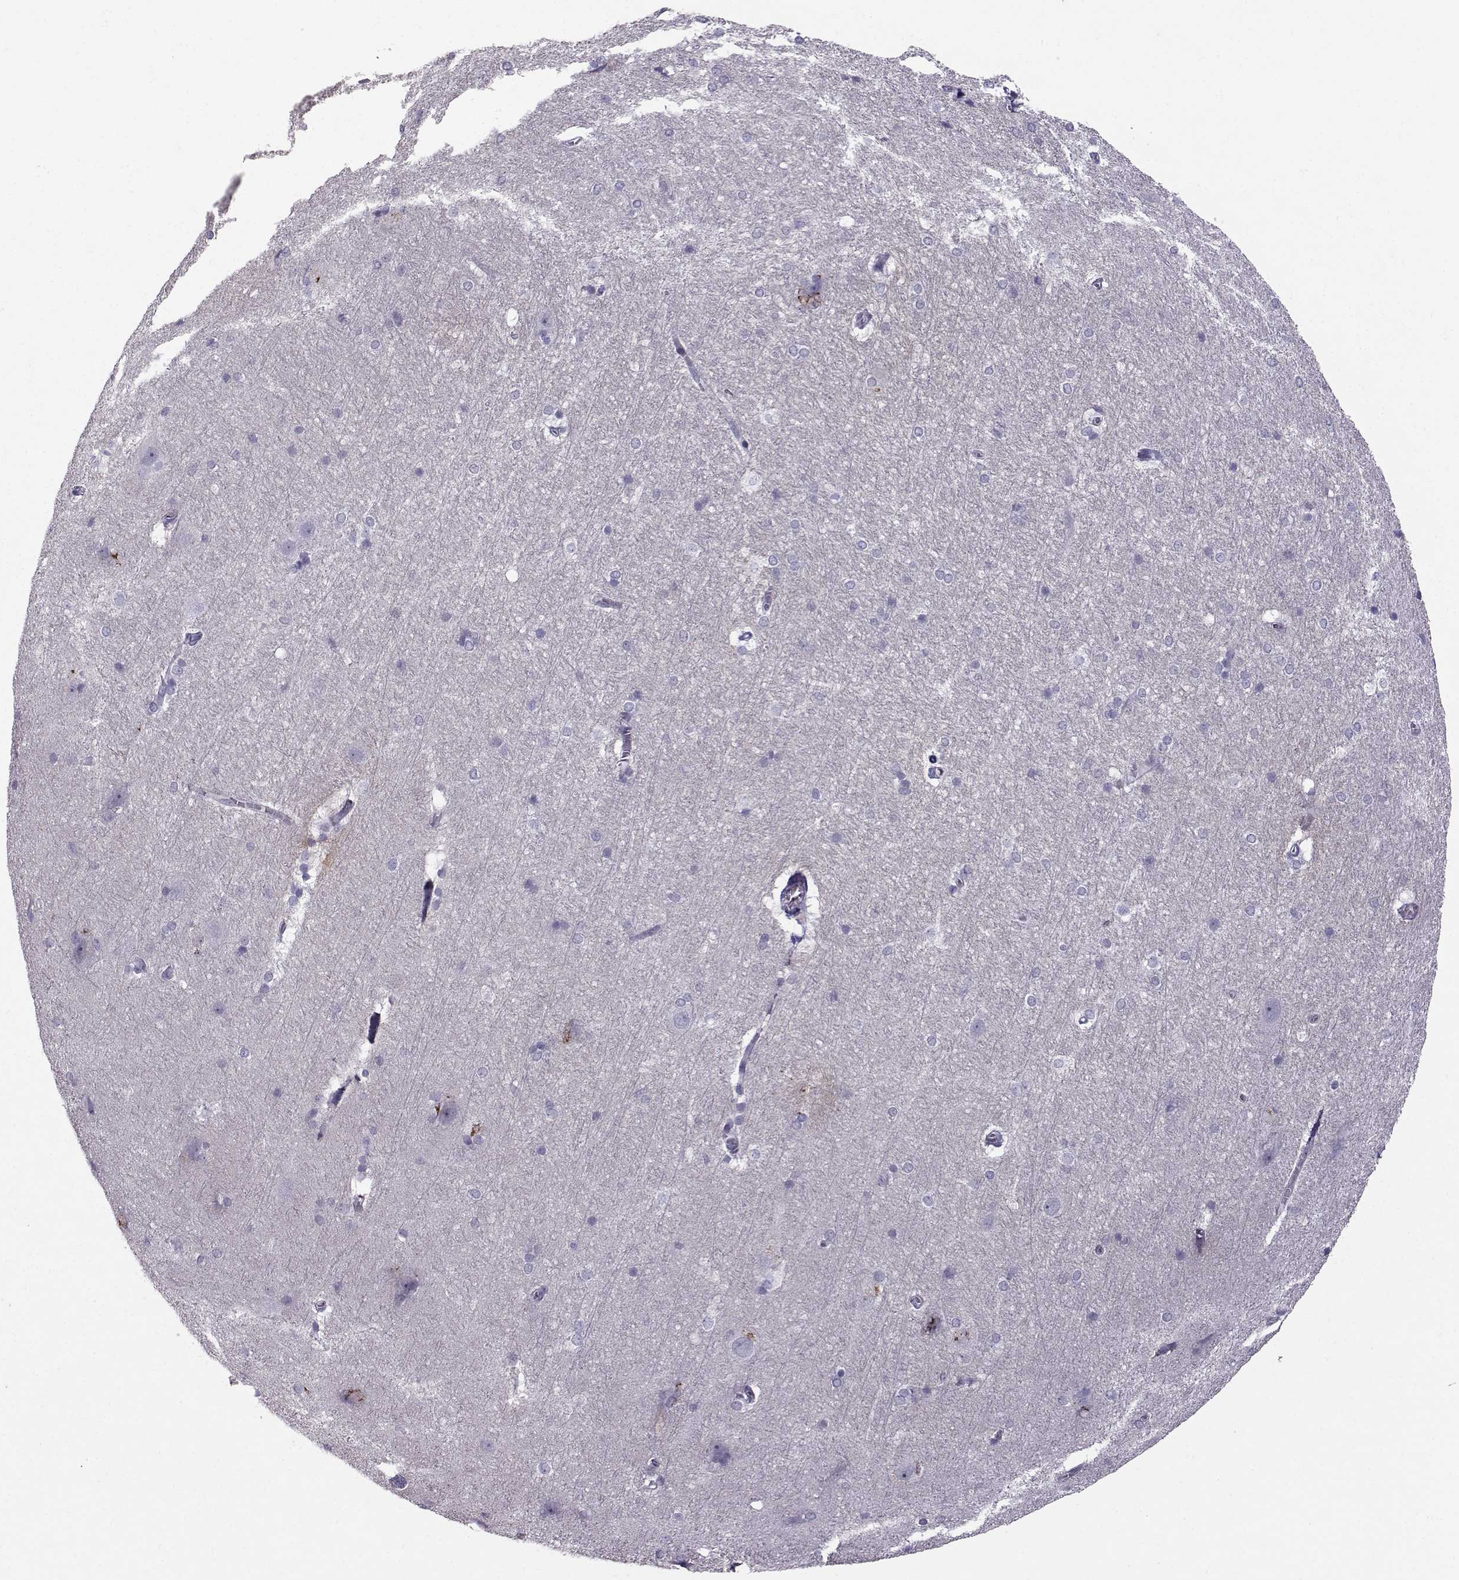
{"staining": {"intensity": "negative", "quantity": "none", "location": "none"}, "tissue": "hippocampus", "cell_type": "Glial cells", "image_type": "normal", "snomed": [{"axis": "morphology", "description": "Normal tissue, NOS"}, {"axis": "topography", "description": "Cerebral cortex"}, {"axis": "topography", "description": "Hippocampus"}], "caption": "A high-resolution image shows IHC staining of unremarkable hippocampus, which exhibits no significant positivity in glial cells.", "gene": "DMRT3", "patient": {"sex": "female", "age": 19}}